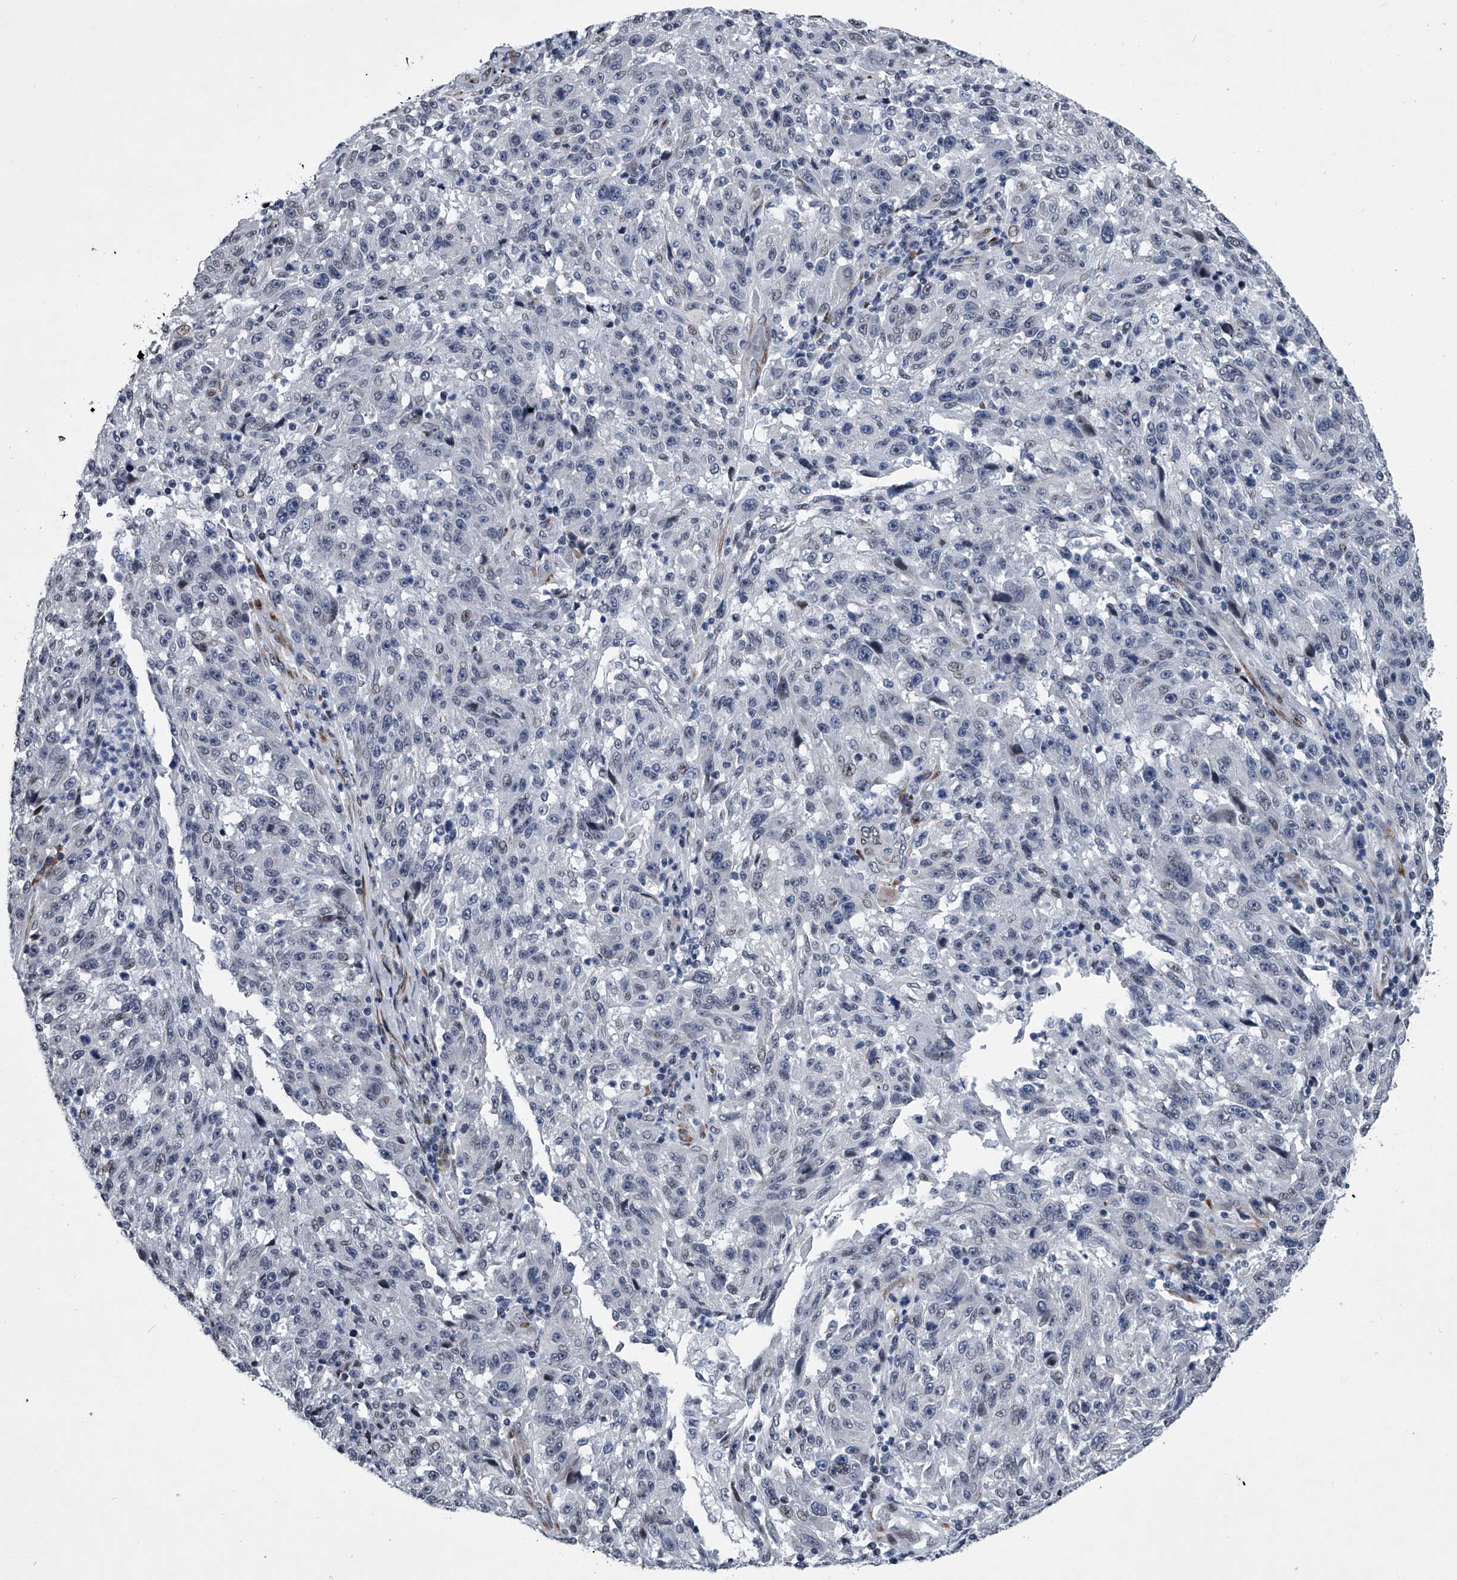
{"staining": {"intensity": "negative", "quantity": "none", "location": "none"}, "tissue": "melanoma", "cell_type": "Tumor cells", "image_type": "cancer", "snomed": [{"axis": "morphology", "description": "Malignant melanoma, NOS"}, {"axis": "topography", "description": "Skin"}], "caption": "This photomicrograph is of malignant melanoma stained with IHC to label a protein in brown with the nuclei are counter-stained blue. There is no staining in tumor cells.", "gene": "PPP2R5D", "patient": {"sex": "male", "age": 53}}